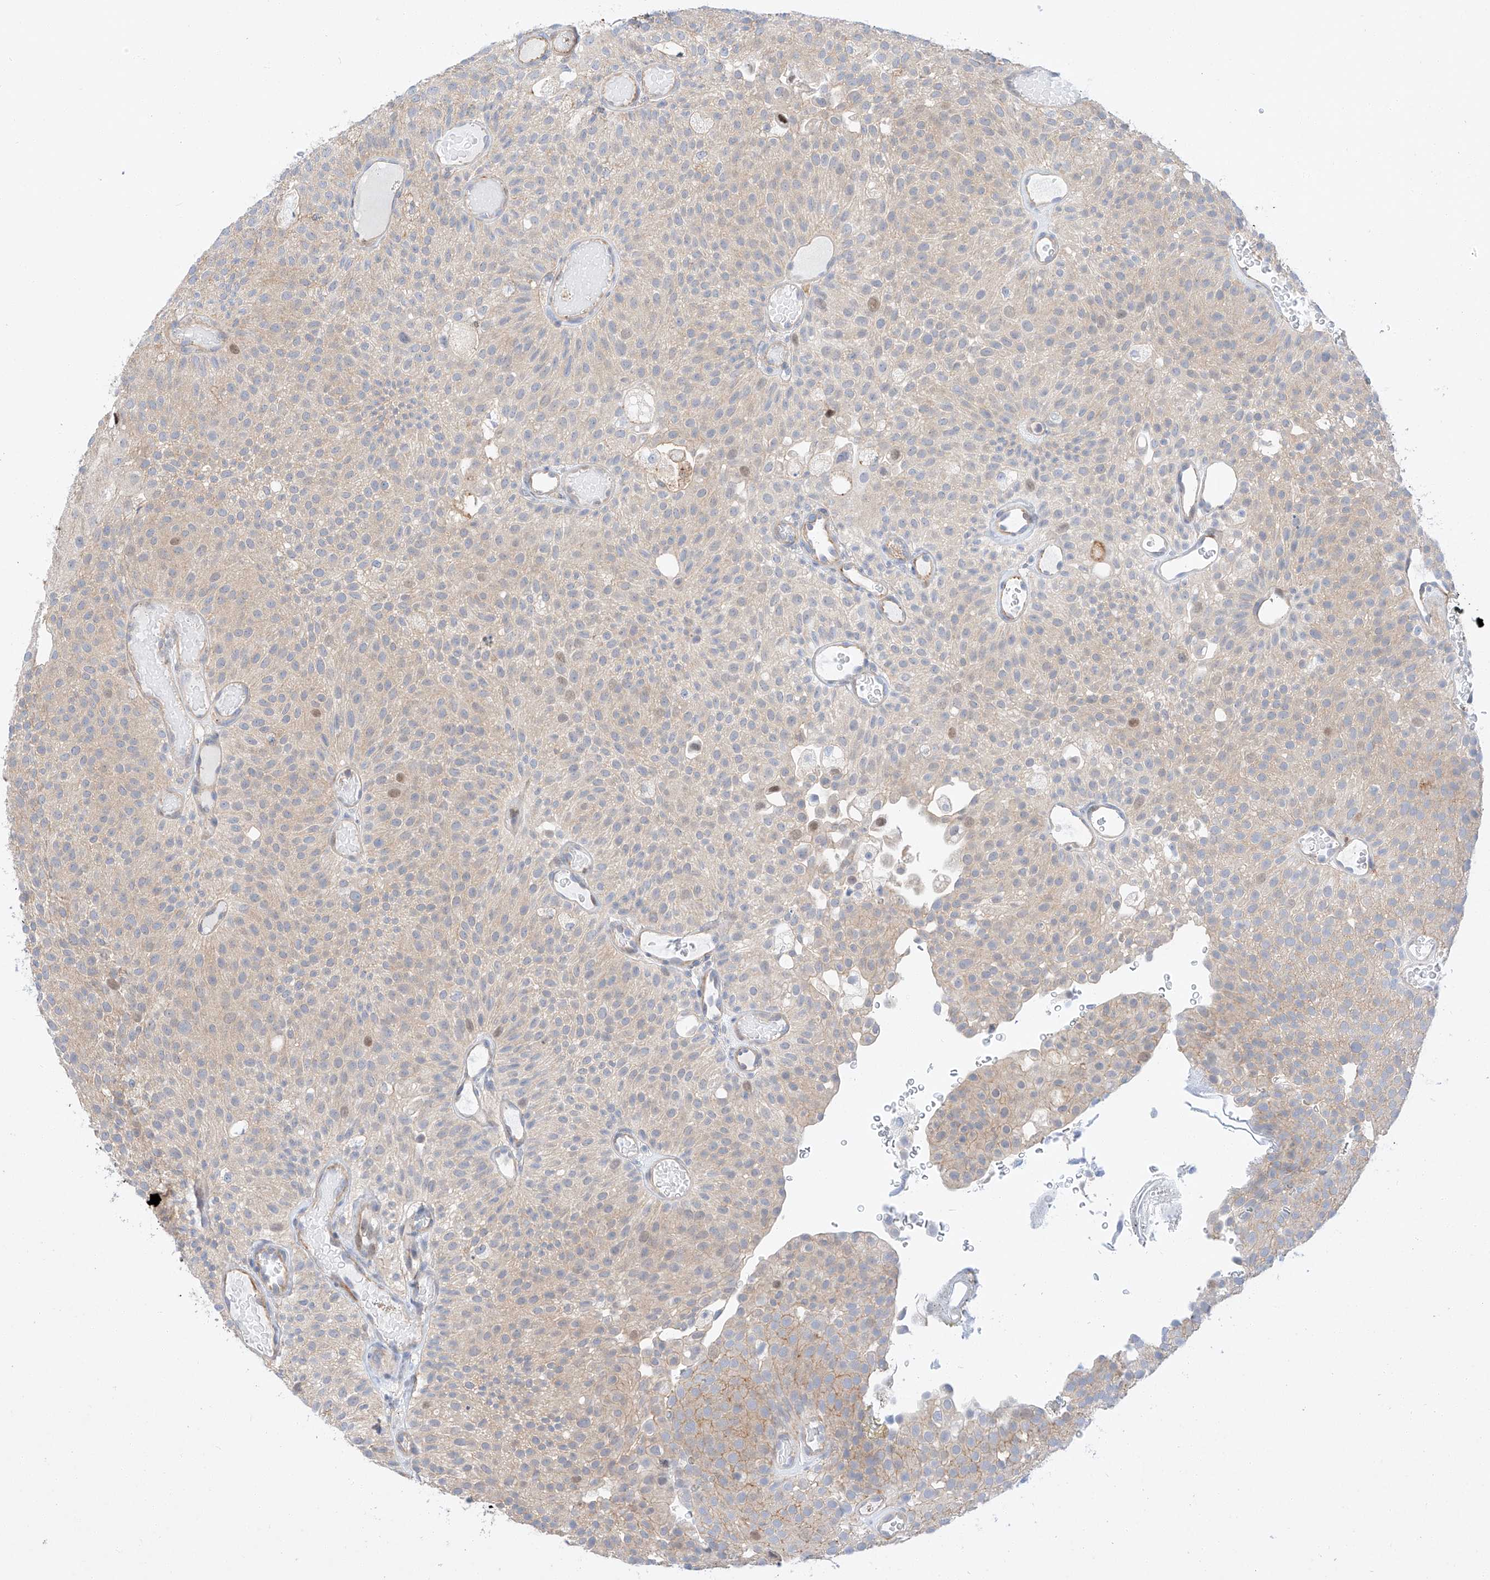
{"staining": {"intensity": "weak", "quantity": "<25%", "location": "nuclear"}, "tissue": "urothelial cancer", "cell_type": "Tumor cells", "image_type": "cancer", "snomed": [{"axis": "morphology", "description": "Urothelial carcinoma, Low grade"}, {"axis": "topography", "description": "Urinary bladder"}], "caption": "There is no significant expression in tumor cells of urothelial cancer.", "gene": "HDAC9", "patient": {"sex": "male", "age": 78}}